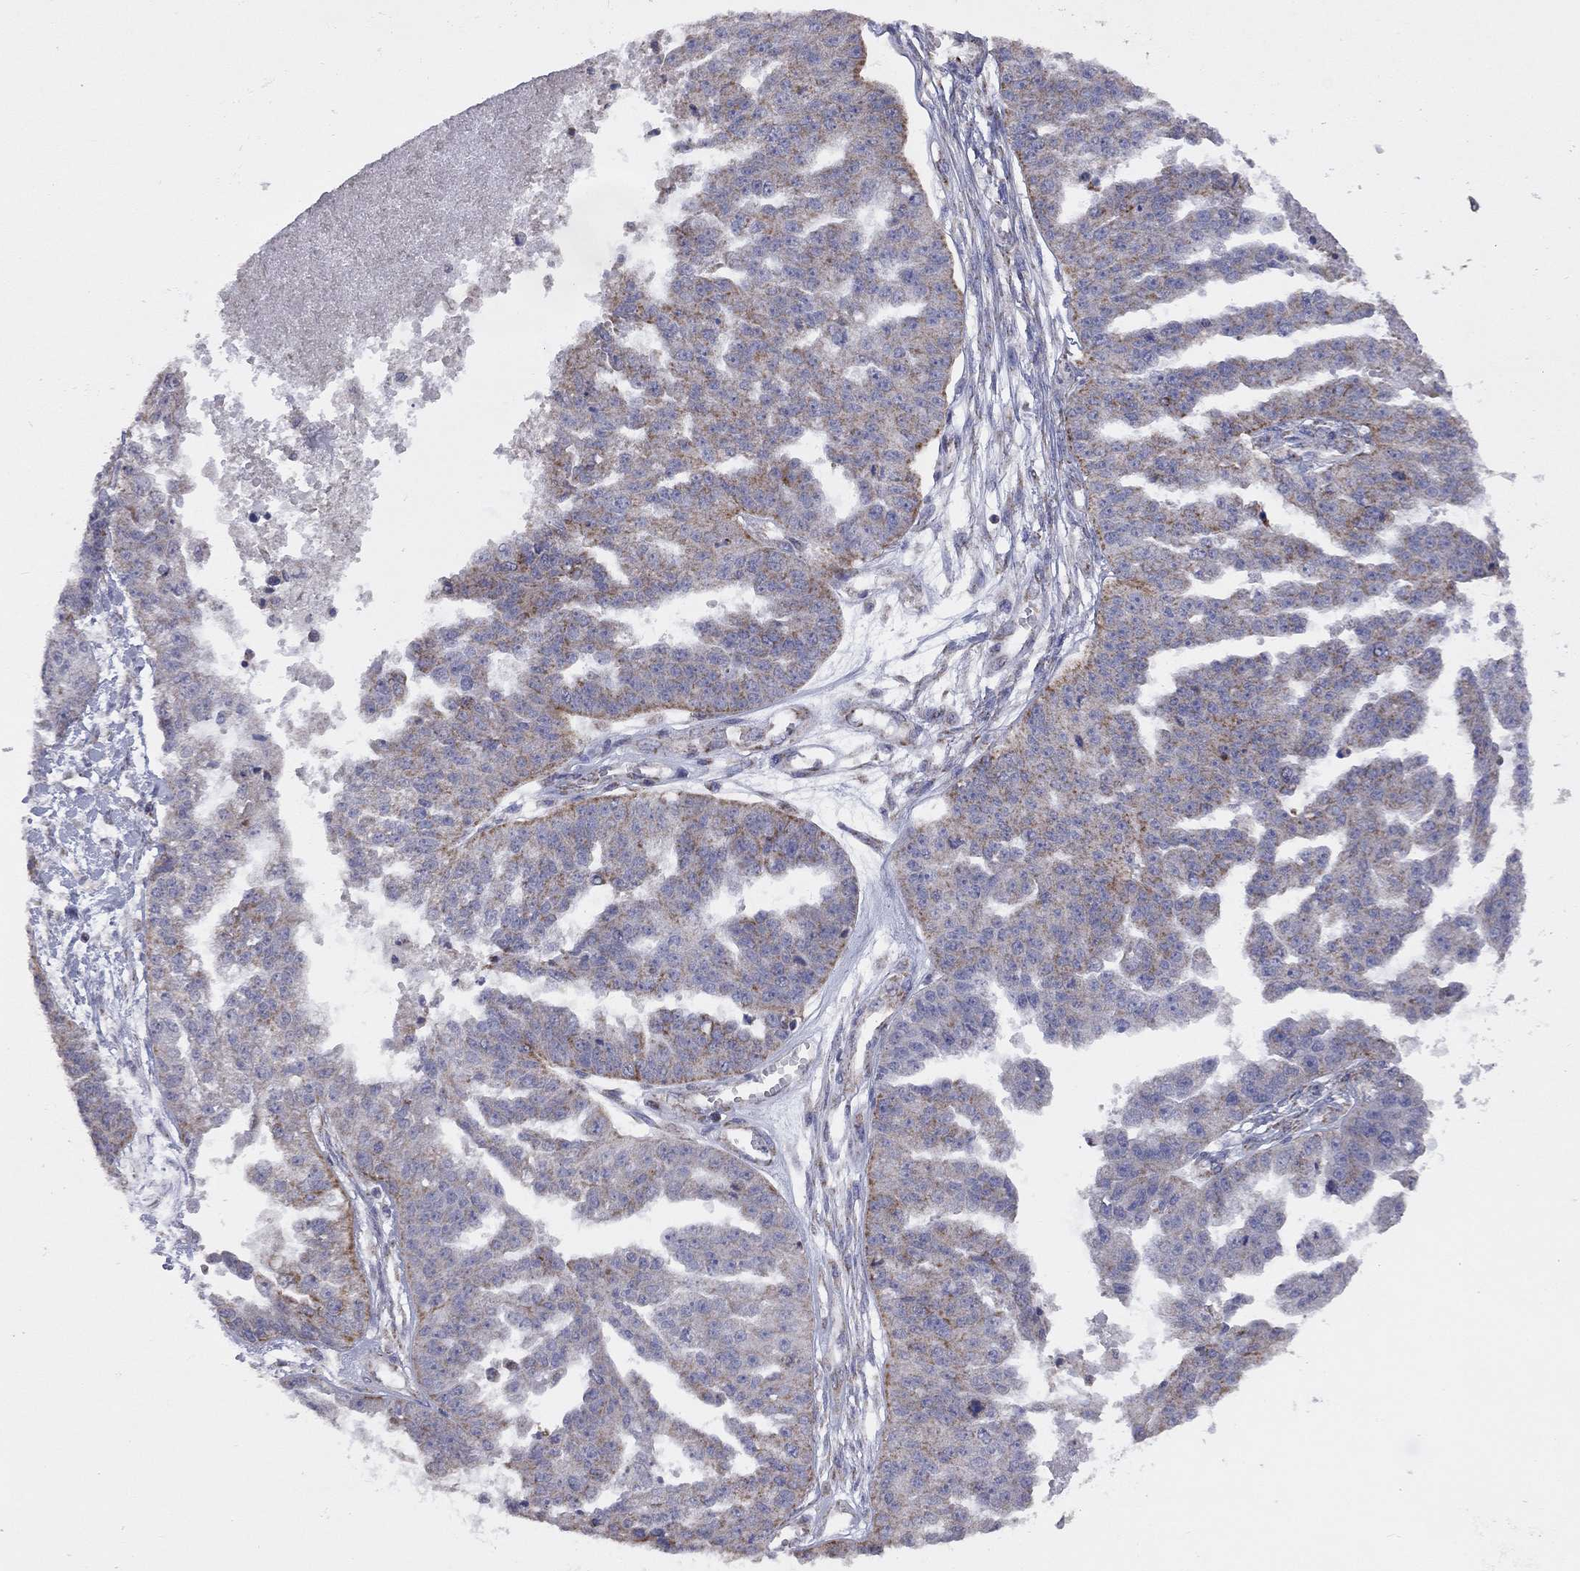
{"staining": {"intensity": "strong", "quantity": "<25%", "location": "cytoplasmic/membranous"}, "tissue": "ovarian cancer", "cell_type": "Tumor cells", "image_type": "cancer", "snomed": [{"axis": "morphology", "description": "Cystadenocarcinoma, serous, NOS"}, {"axis": "topography", "description": "Ovary"}], "caption": "Immunohistochemical staining of ovarian cancer reveals medium levels of strong cytoplasmic/membranous expression in about <25% of tumor cells.", "gene": "NDUFB1", "patient": {"sex": "female", "age": 58}}